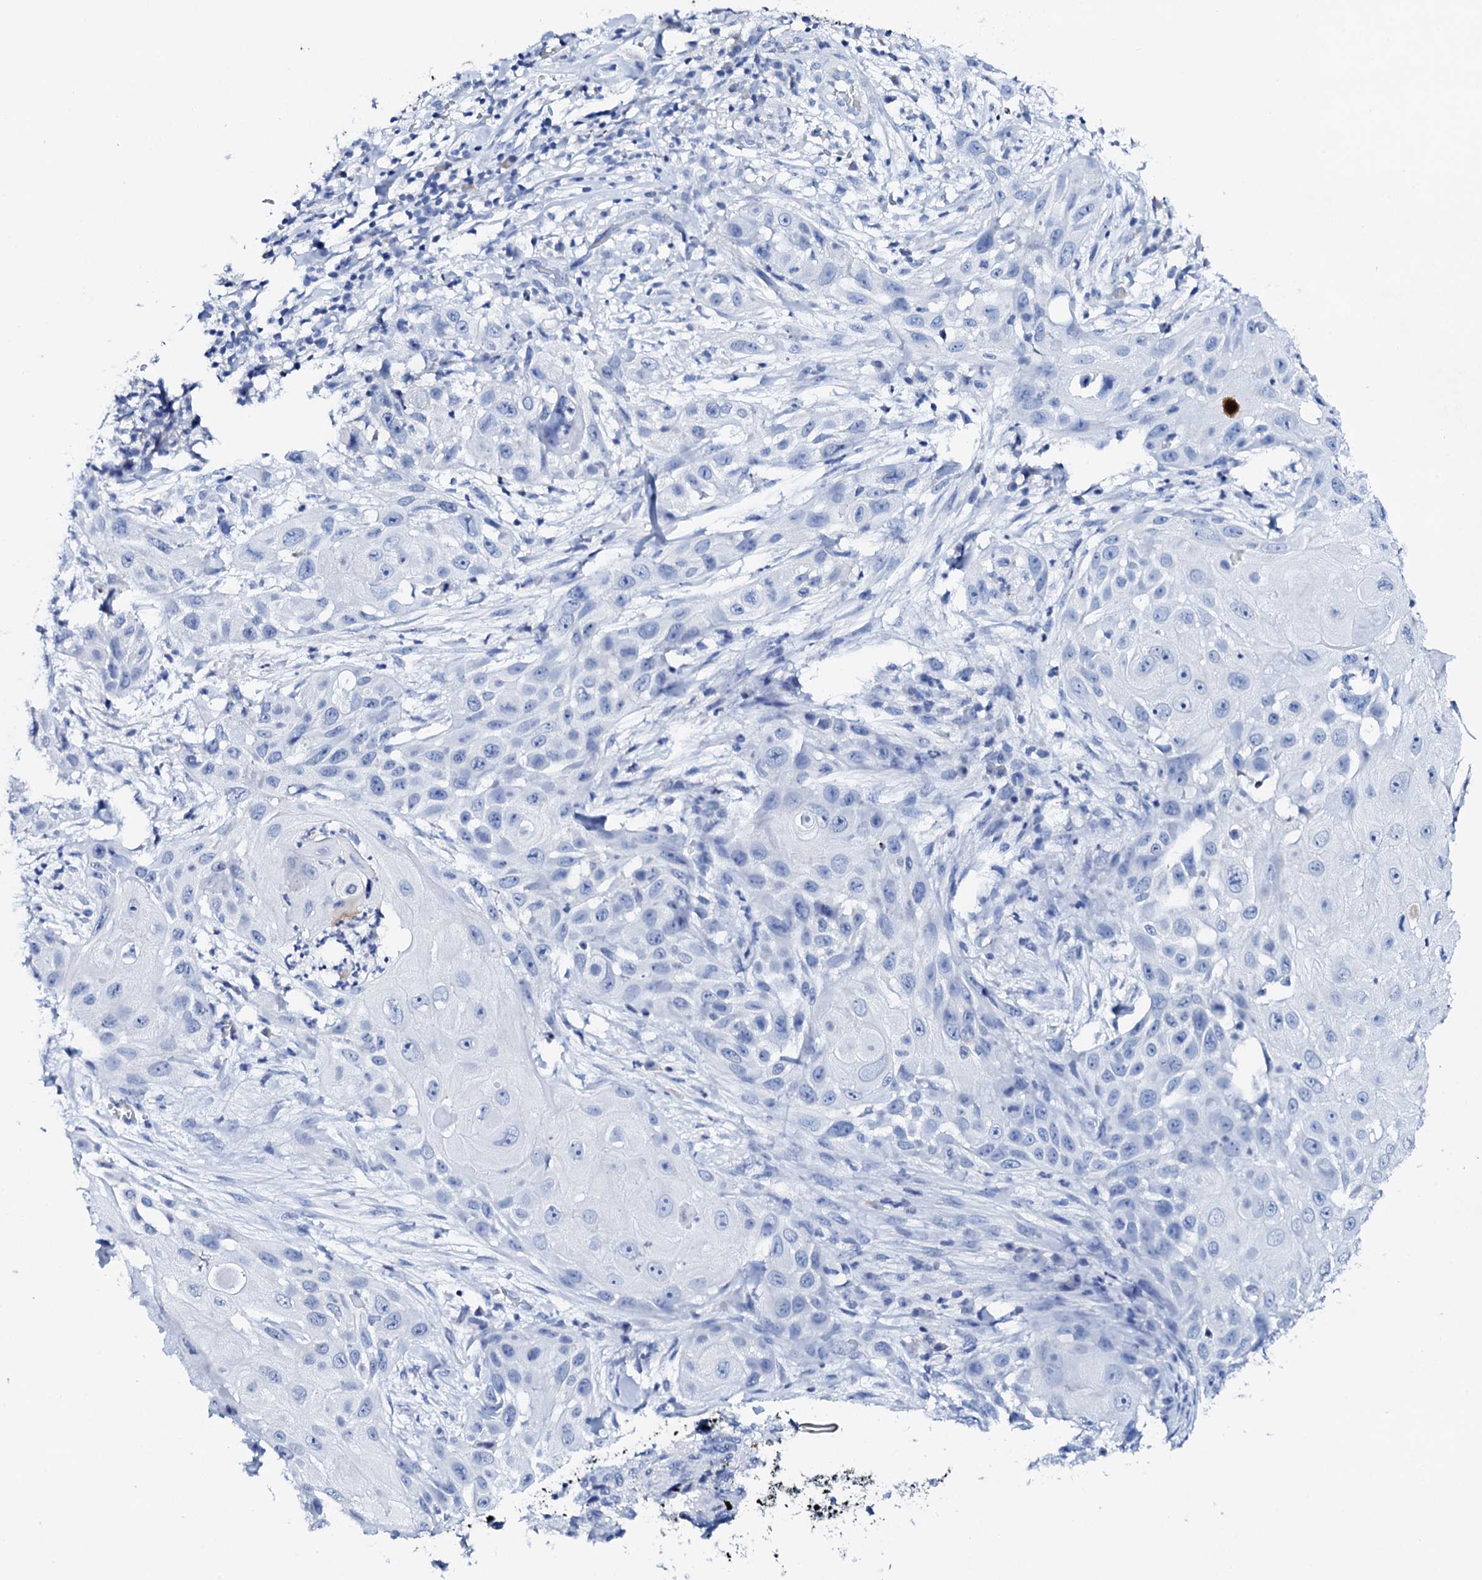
{"staining": {"intensity": "negative", "quantity": "none", "location": "none"}, "tissue": "skin cancer", "cell_type": "Tumor cells", "image_type": "cancer", "snomed": [{"axis": "morphology", "description": "Squamous cell carcinoma, NOS"}, {"axis": "topography", "description": "Skin"}], "caption": "There is no significant positivity in tumor cells of skin squamous cell carcinoma. The staining is performed using DAB brown chromogen with nuclei counter-stained in using hematoxylin.", "gene": "FBXL16", "patient": {"sex": "female", "age": 44}}